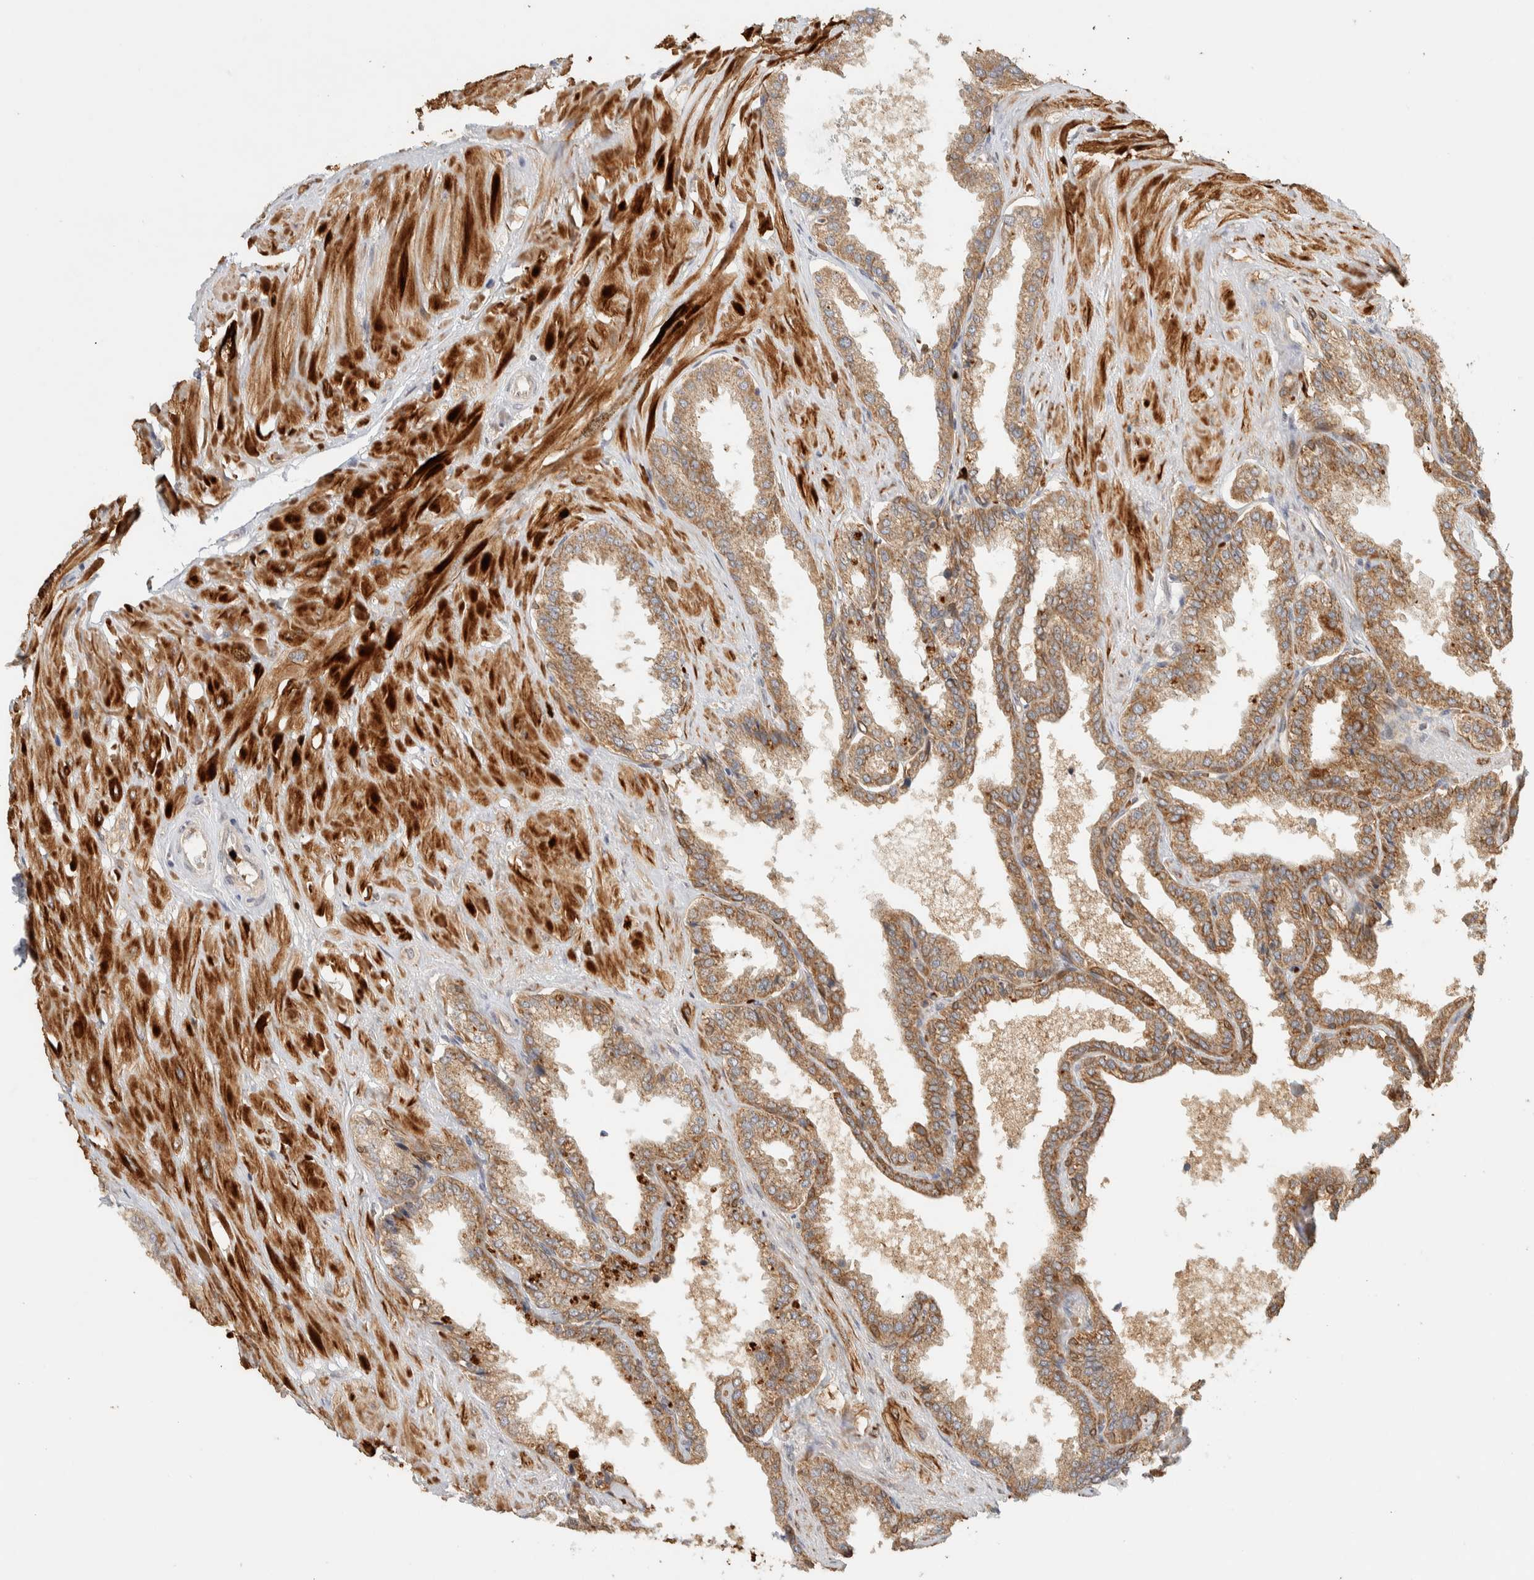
{"staining": {"intensity": "moderate", "quantity": ">75%", "location": "cytoplasmic/membranous"}, "tissue": "seminal vesicle", "cell_type": "Glandular cells", "image_type": "normal", "snomed": [{"axis": "morphology", "description": "Normal tissue, NOS"}, {"axis": "topography", "description": "Seminal veicle"}], "caption": "Immunohistochemical staining of normal seminal vesicle displays medium levels of moderate cytoplasmic/membranous expression in about >75% of glandular cells.", "gene": "TTI2", "patient": {"sex": "male", "age": 46}}